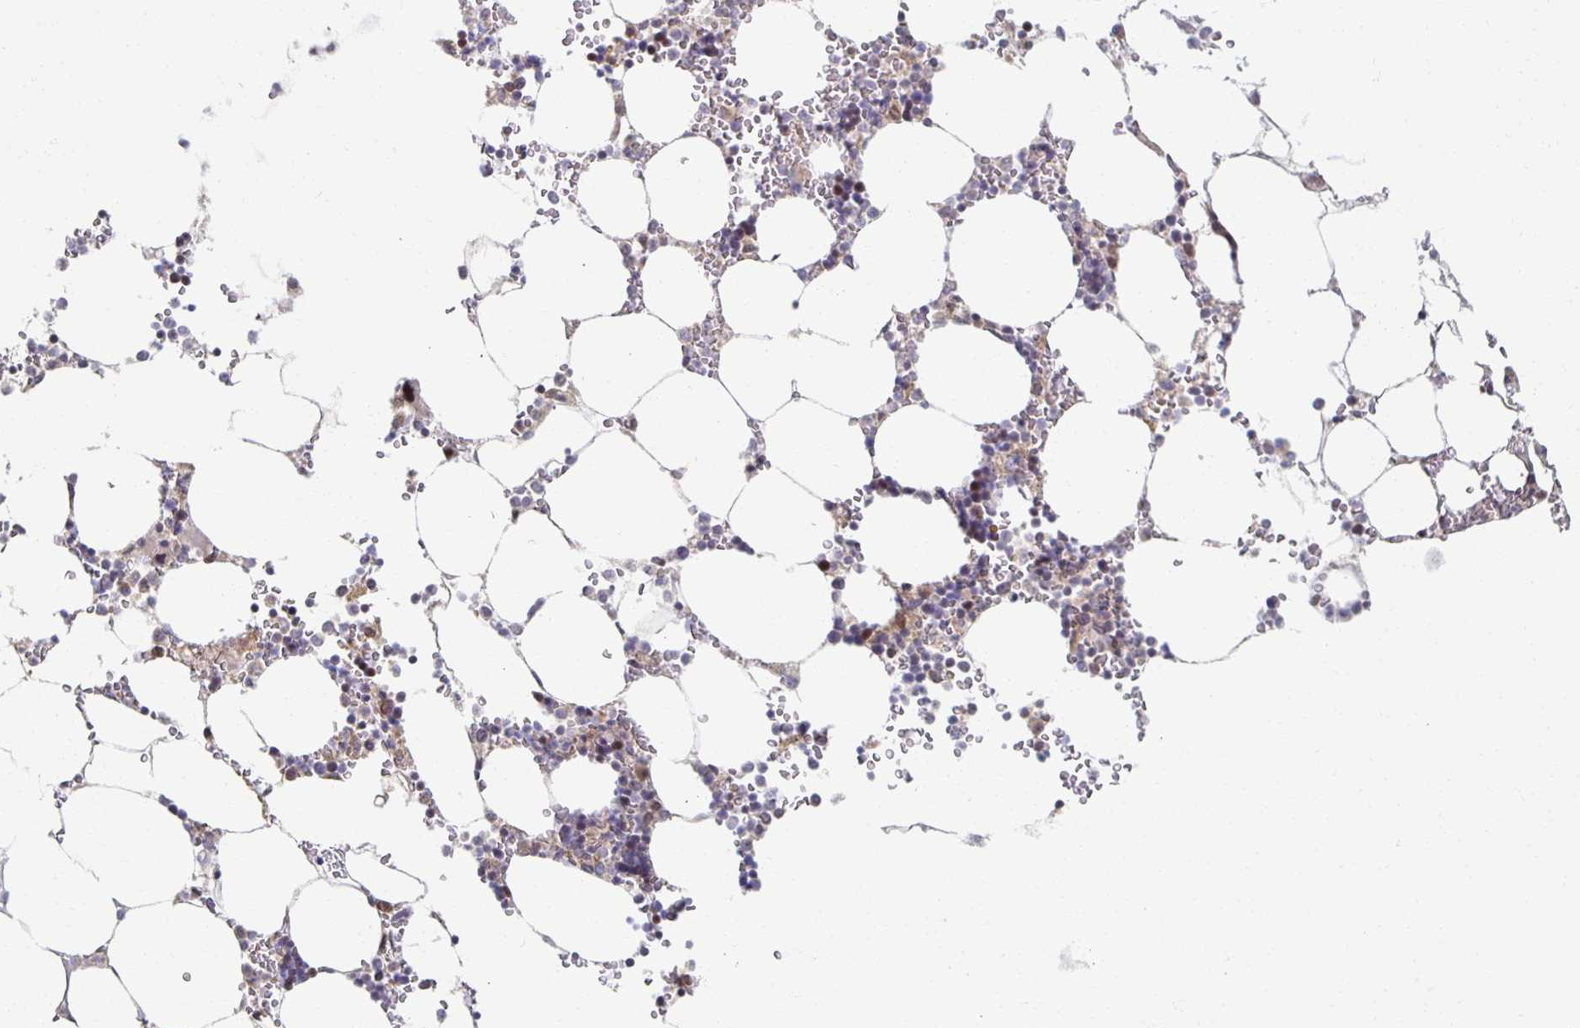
{"staining": {"intensity": "moderate", "quantity": "<25%", "location": "nuclear"}, "tissue": "bone marrow", "cell_type": "Hematopoietic cells", "image_type": "normal", "snomed": [{"axis": "morphology", "description": "Normal tissue, NOS"}, {"axis": "topography", "description": "Bone marrow"}], "caption": "IHC photomicrograph of benign bone marrow: human bone marrow stained using IHC exhibits low levels of moderate protein expression localized specifically in the nuclear of hematopoietic cells, appearing as a nuclear brown color.", "gene": "HCFC1R1", "patient": {"sex": "male", "age": 64}}